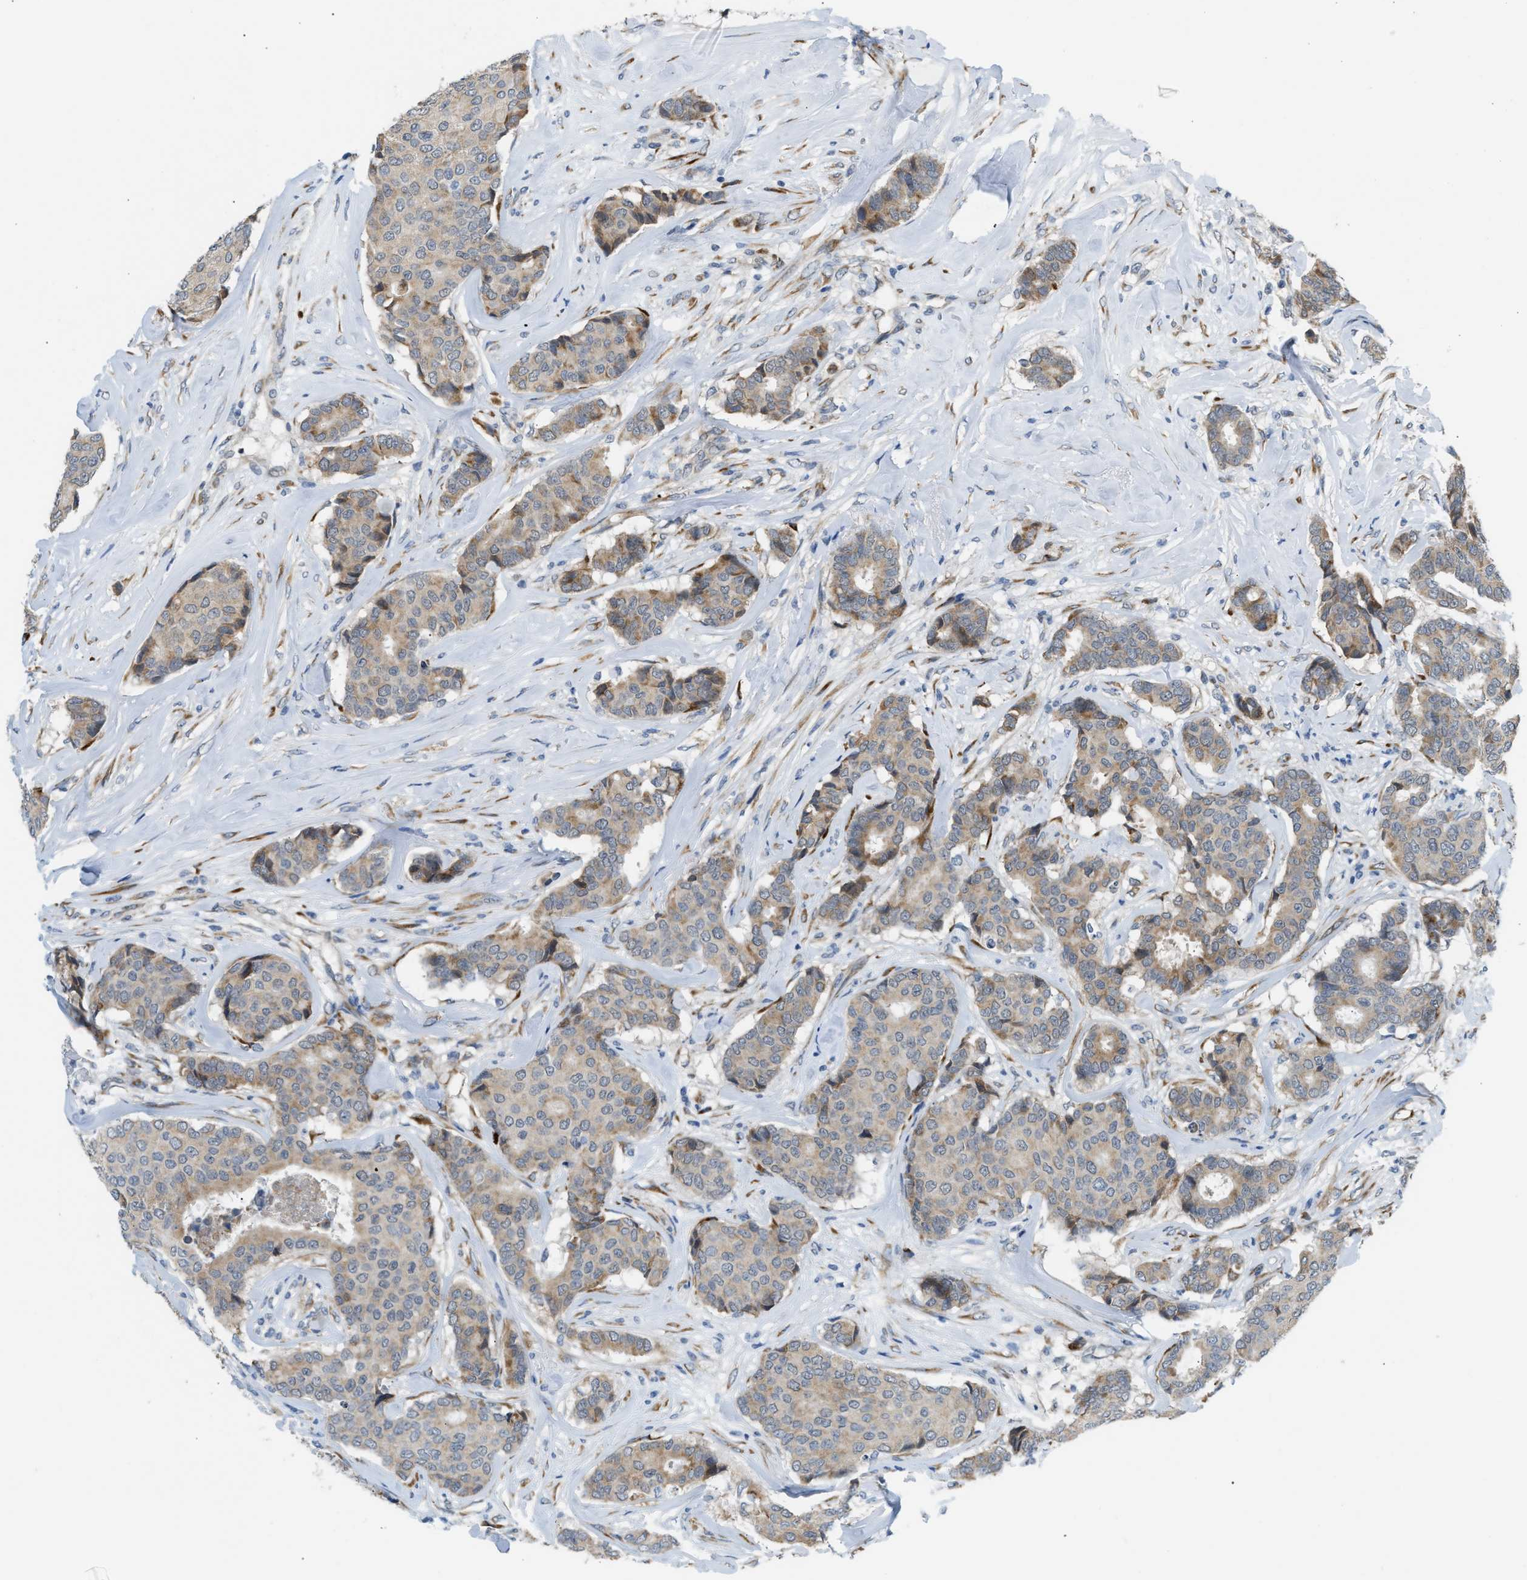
{"staining": {"intensity": "moderate", "quantity": "25%-75%", "location": "cytoplasmic/membranous"}, "tissue": "breast cancer", "cell_type": "Tumor cells", "image_type": "cancer", "snomed": [{"axis": "morphology", "description": "Duct carcinoma"}, {"axis": "topography", "description": "Breast"}], "caption": "An immunohistochemistry image of neoplastic tissue is shown. Protein staining in brown shows moderate cytoplasmic/membranous positivity in breast cancer (infiltrating ductal carcinoma) within tumor cells. Ihc stains the protein in brown and the nuclei are stained blue.", "gene": "KCNC2", "patient": {"sex": "female", "age": 75}}